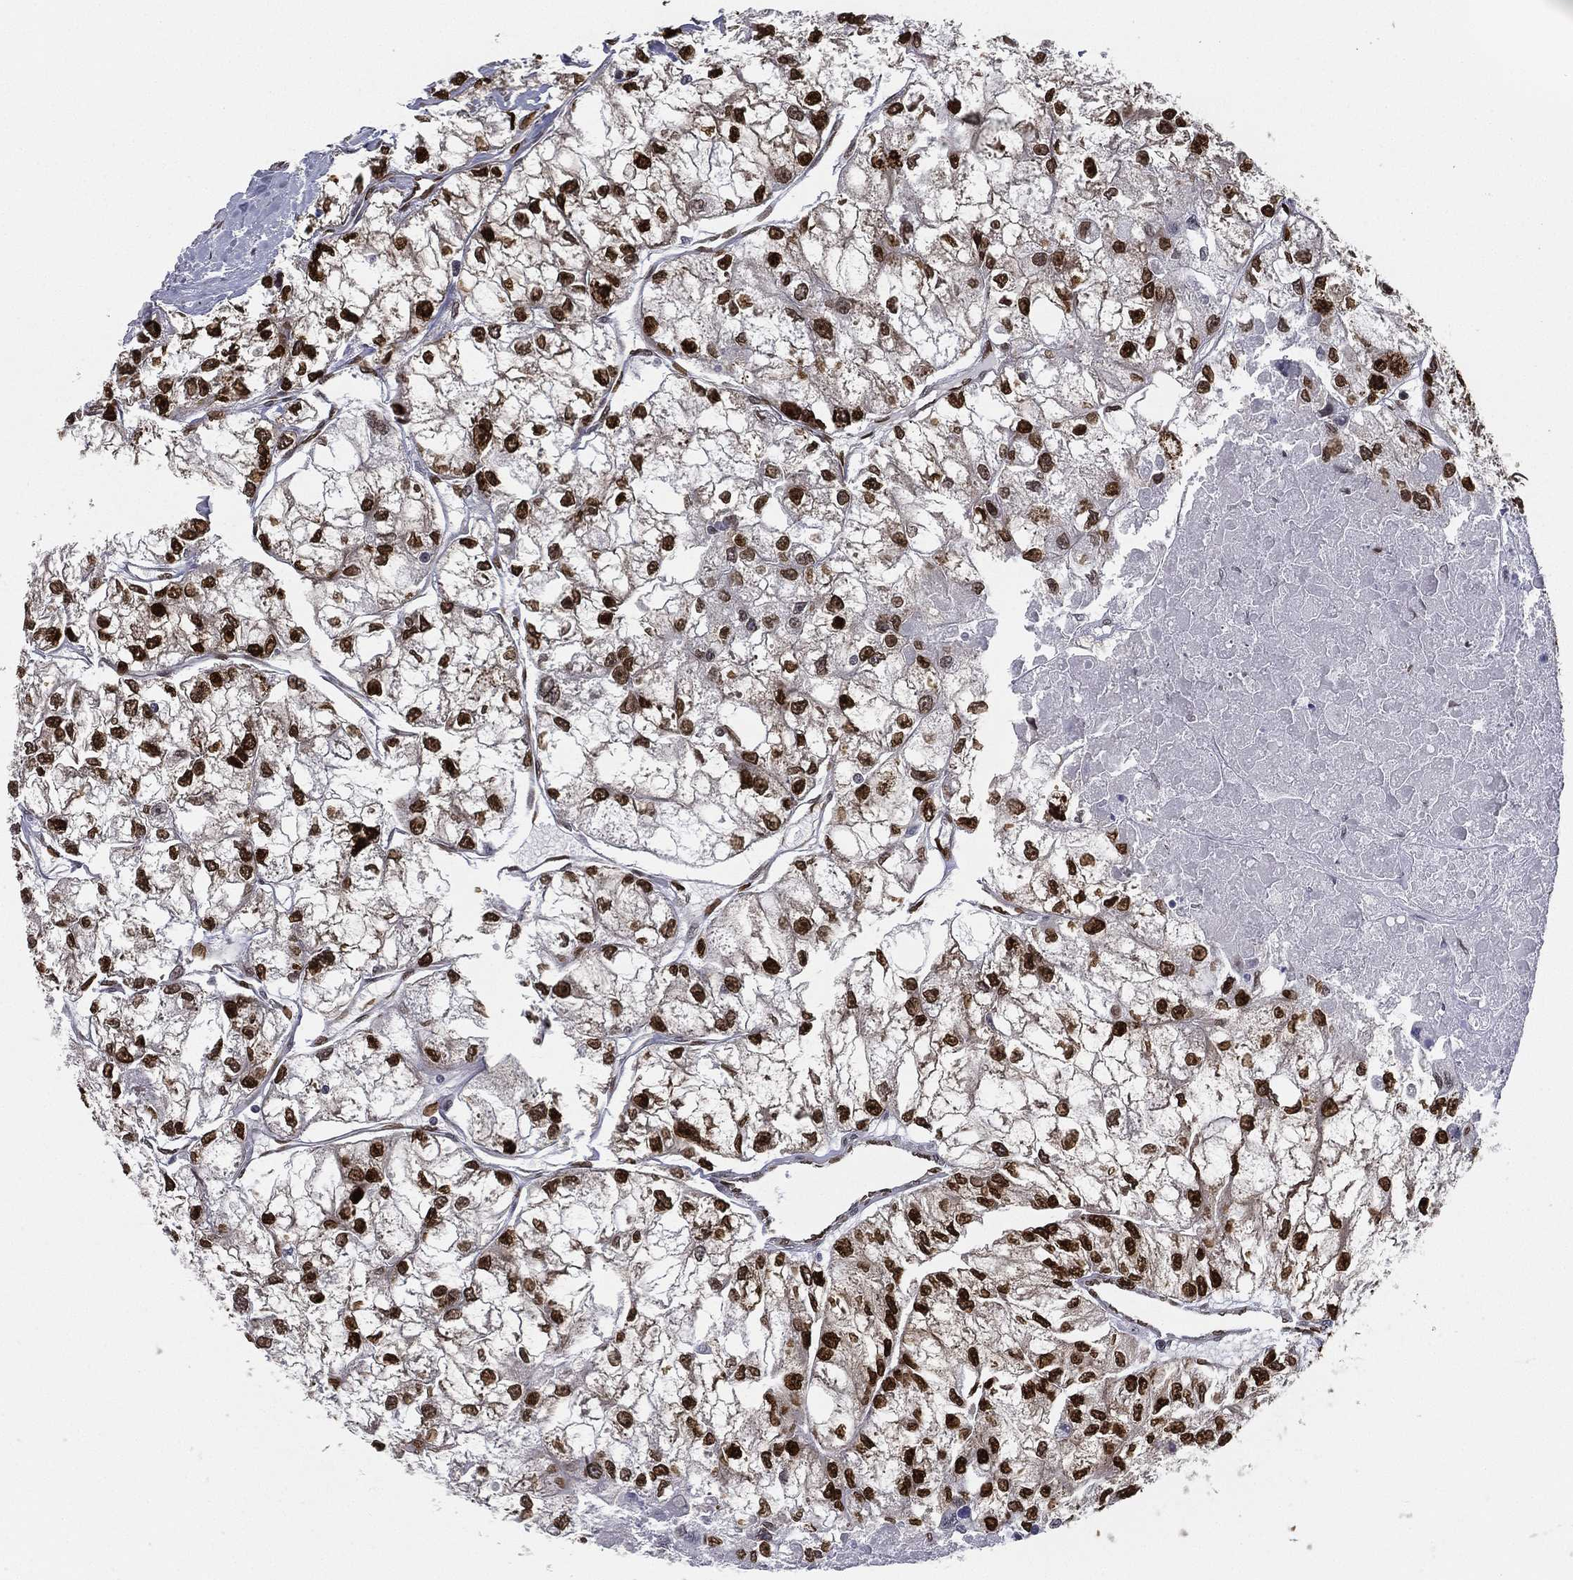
{"staining": {"intensity": "strong", "quantity": ">75%", "location": "nuclear"}, "tissue": "renal cancer", "cell_type": "Tumor cells", "image_type": "cancer", "snomed": [{"axis": "morphology", "description": "Adenocarcinoma, NOS"}, {"axis": "topography", "description": "Kidney"}], "caption": "Protein staining demonstrates strong nuclear expression in approximately >75% of tumor cells in renal cancer (adenocarcinoma).", "gene": "LMNB1", "patient": {"sex": "male", "age": 56}}